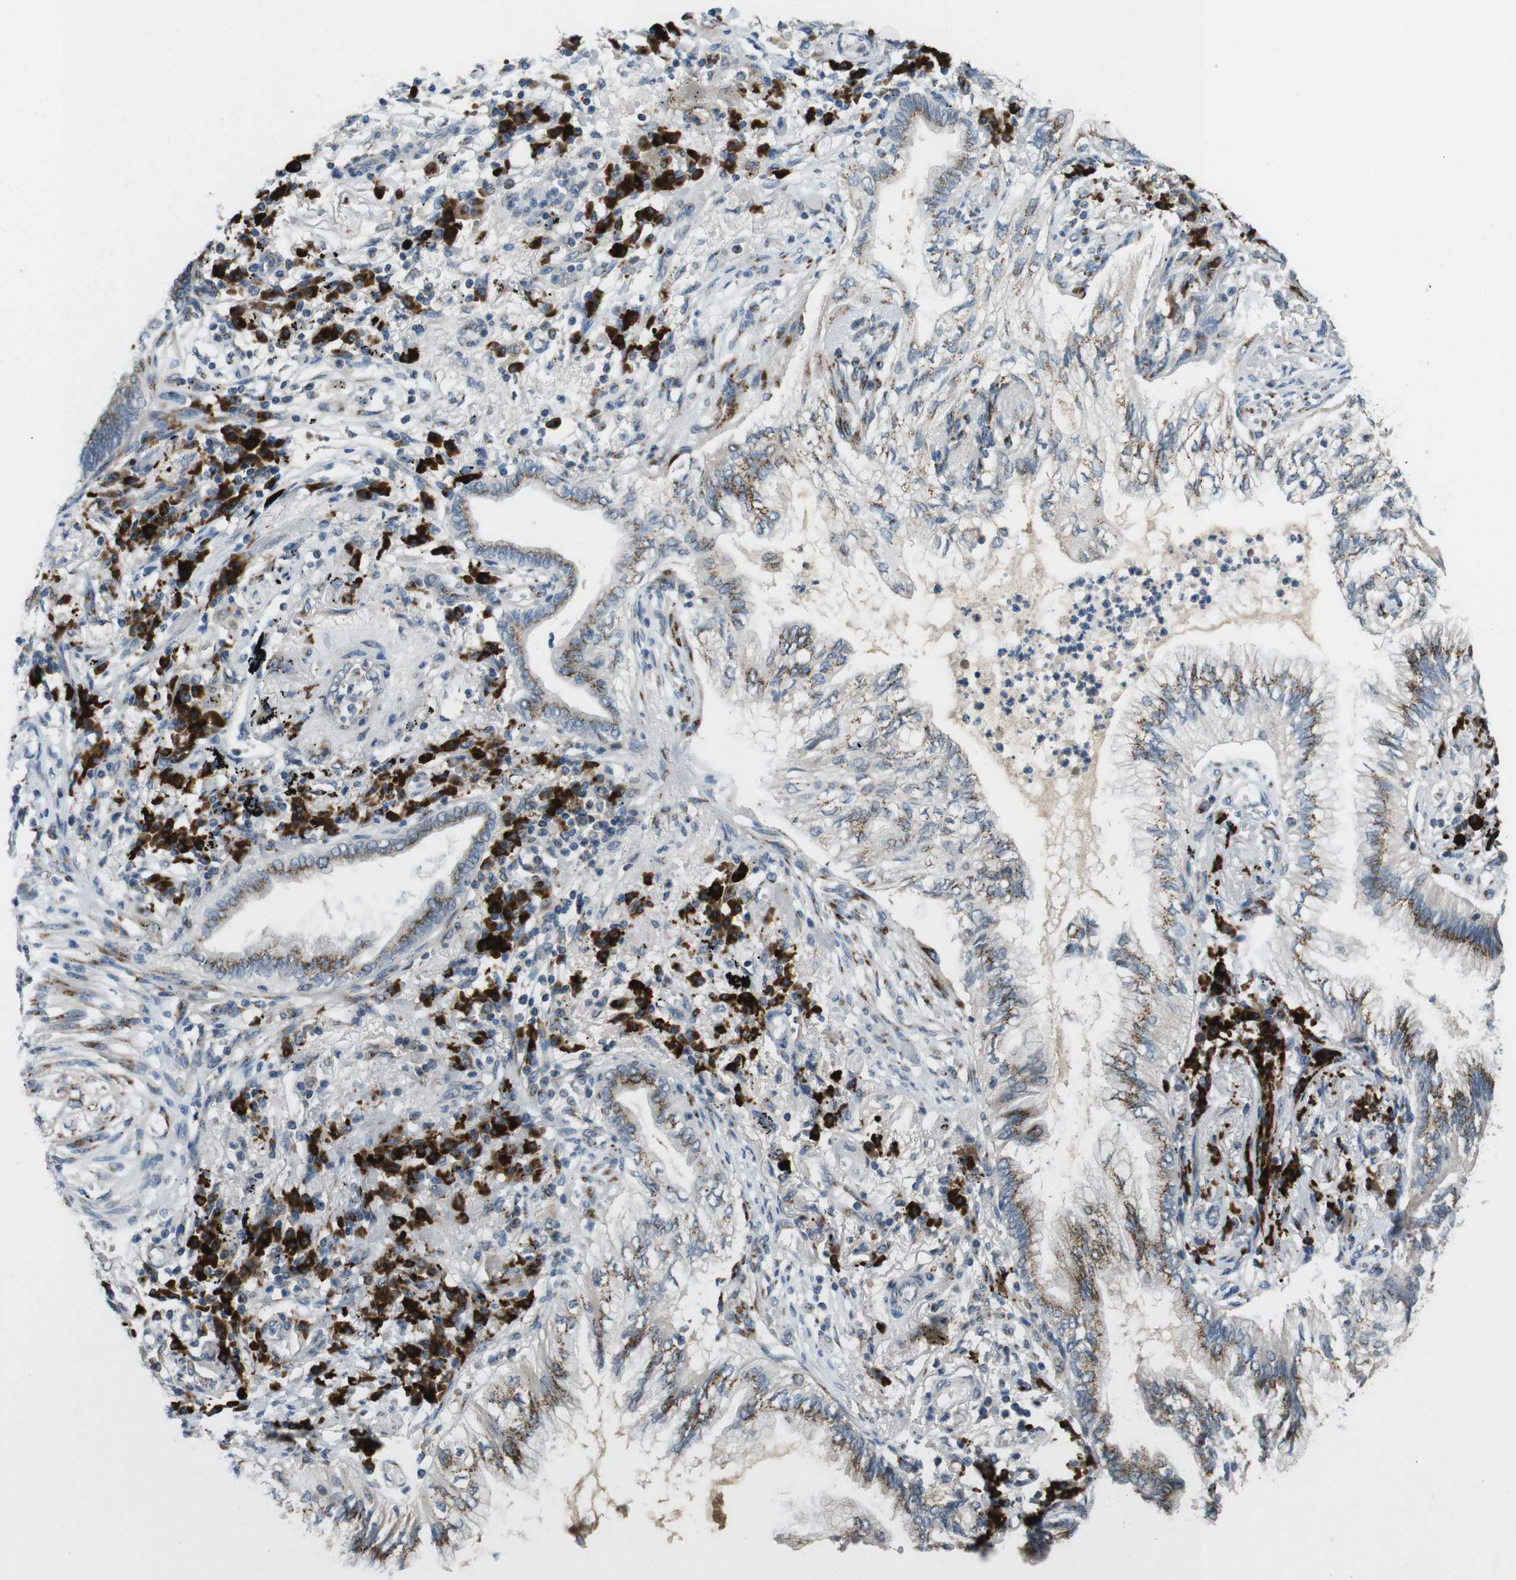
{"staining": {"intensity": "moderate", "quantity": ">75%", "location": "cytoplasmic/membranous"}, "tissue": "lung cancer", "cell_type": "Tumor cells", "image_type": "cancer", "snomed": [{"axis": "morphology", "description": "Normal tissue, NOS"}, {"axis": "morphology", "description": "Adenocarcinoma, NOS"}, {"axis": "topography", "description": "Bronchus"}, {"axis": "topography", "description": "Lung"}], "caption": "Immunohistochemistry (DAB (3,3'-diaminobenzidine)) staining of lung cancer shows moderate cytoplasmic/membranous protein expression in approximately >75% of tumor cells.", "gene": "ZFPL1", "patient": {"sex": "female", "age": 70}}